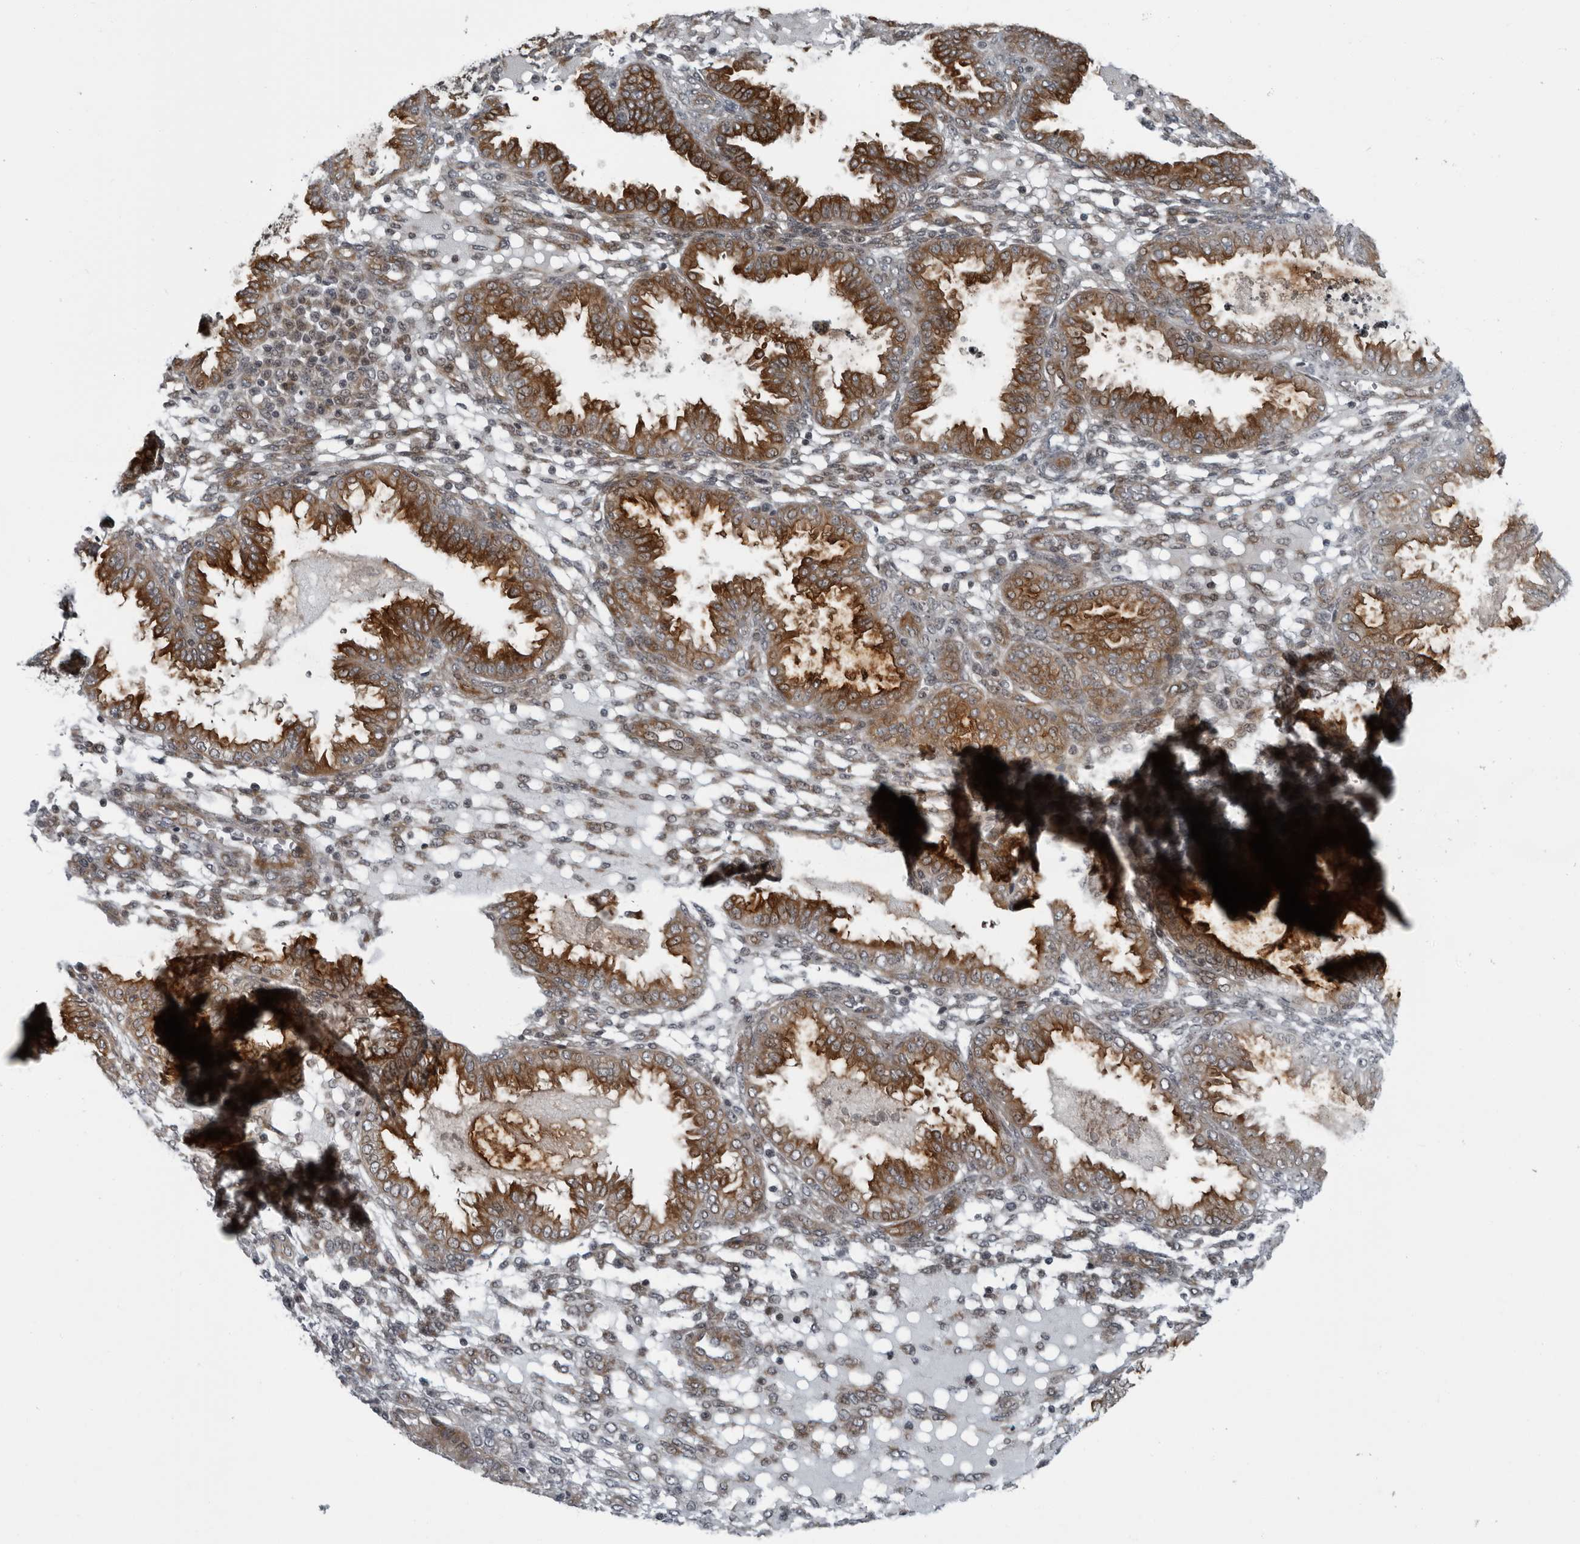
{"staining": {"intensity": "moderate", "quantity": "<25%", "location": "cytoplasmic/membranous"}, "tissue": "endometrium", "cell_type": "Cells in endometrial stroma", "image_type": "normal", "snomed": [{"axis": "morphology", "description": "Normal tissue, NOS"}, {"axis": "topography", "description": "Endometrium"}], "caption": "Moderate cytoplasmic/membranous staining for a protein is seen in about <25% of cells in endometrial stroma of normal endometrium using immunohistochemistry (IHC).", "gene": "FAM102B", "patient": {"sex": "female", "age": 33}}